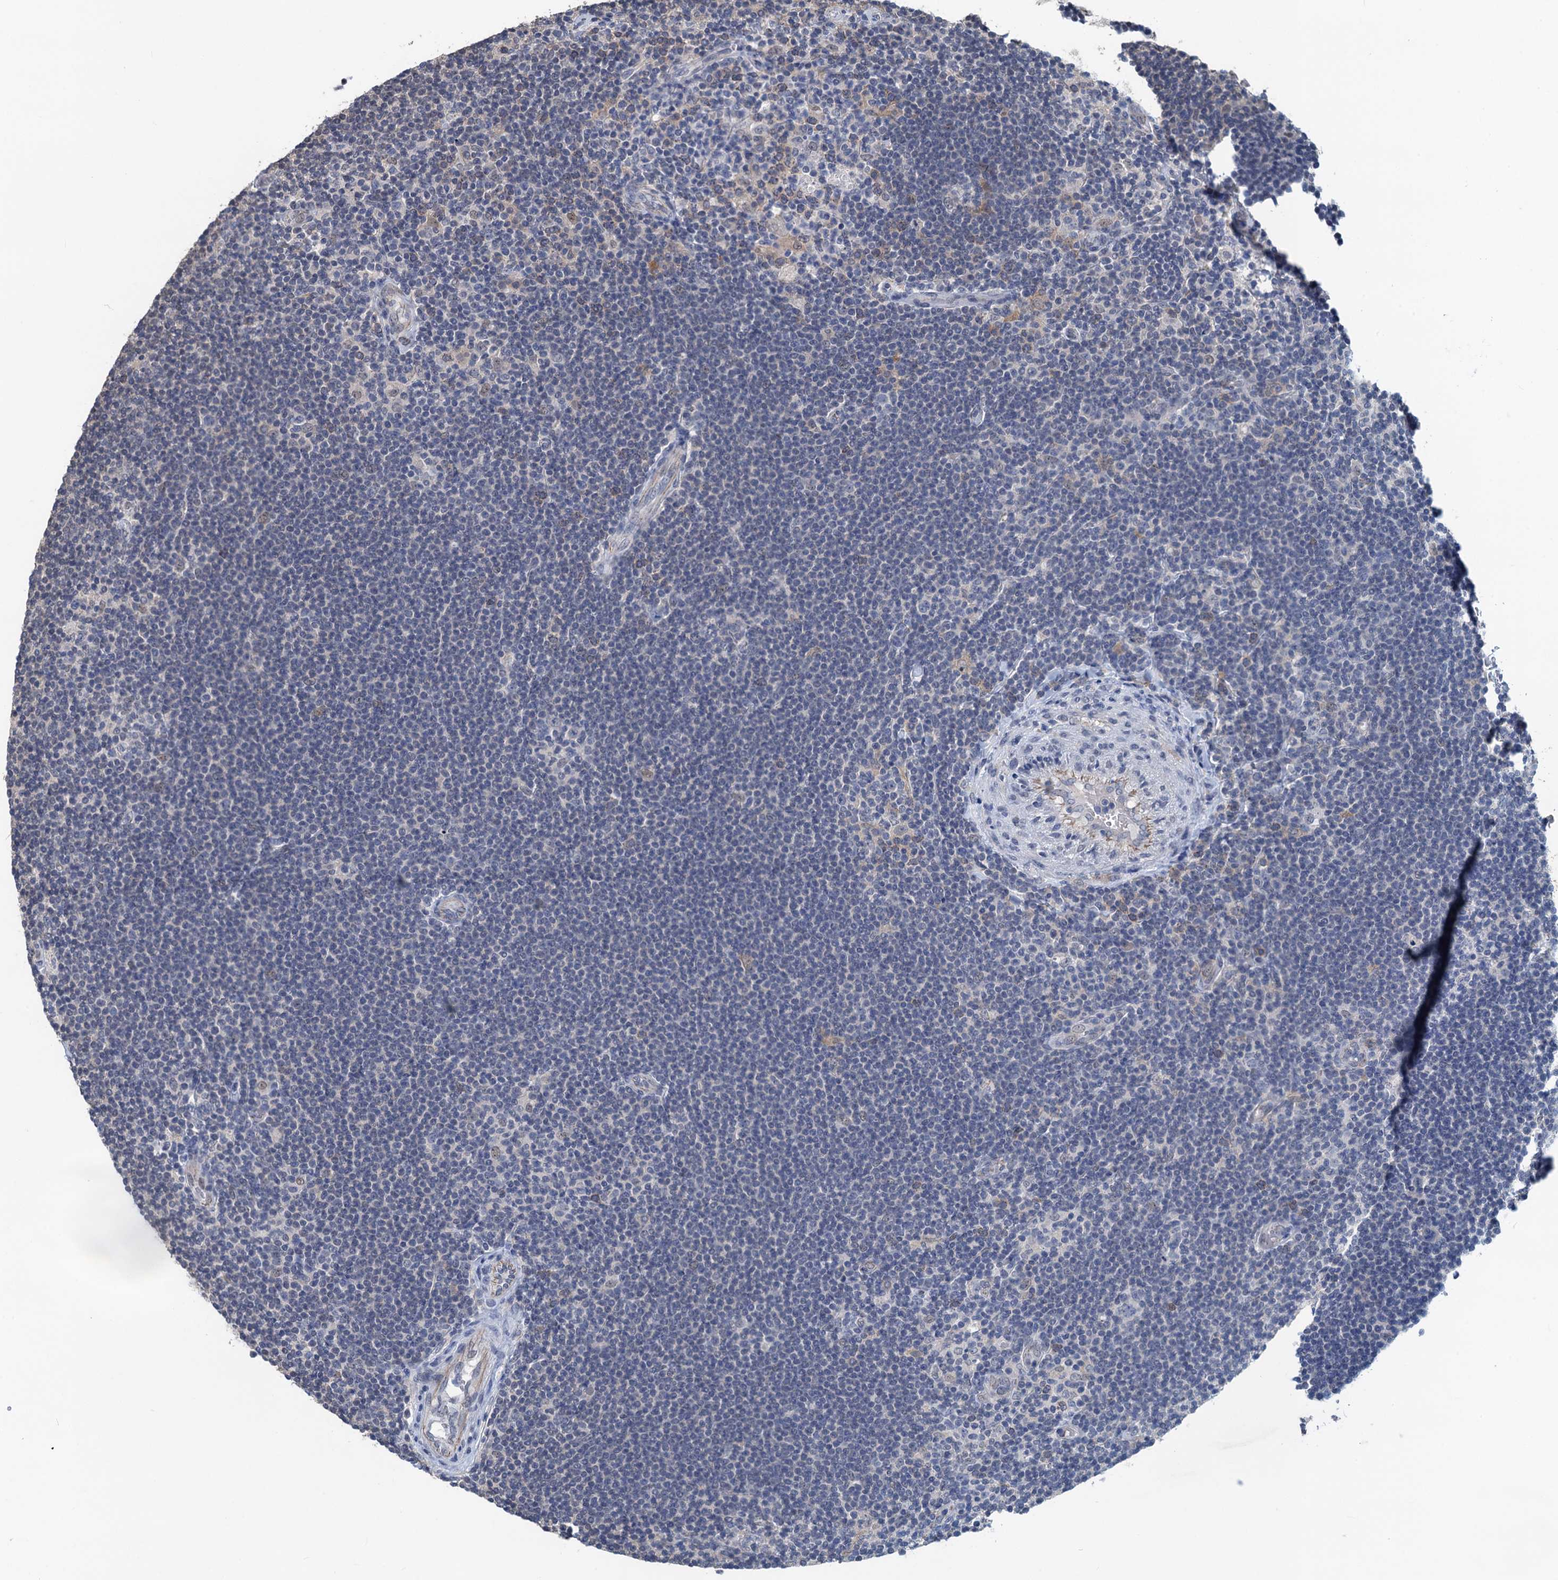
{"staining": {"intensity": "weak", "quantity": "<25%", "location": "nuclear"}, "tissue": "lymphoma", "cell_type": "Tumor cells", "image_type": "cancer", "snomed": [{"axis": "morphology", "description": "Hodgkin's disease, NOS"}, {"axis": "topography", "description": "Lymph node"}], "caption": "A high-resolution image shows immunohistochemistry (IHC) staining of lymphoma, which reveals no significant expression in tumor cells.", "gene": "RTKN2", "patient": {"sex": "female", "age": 57}}